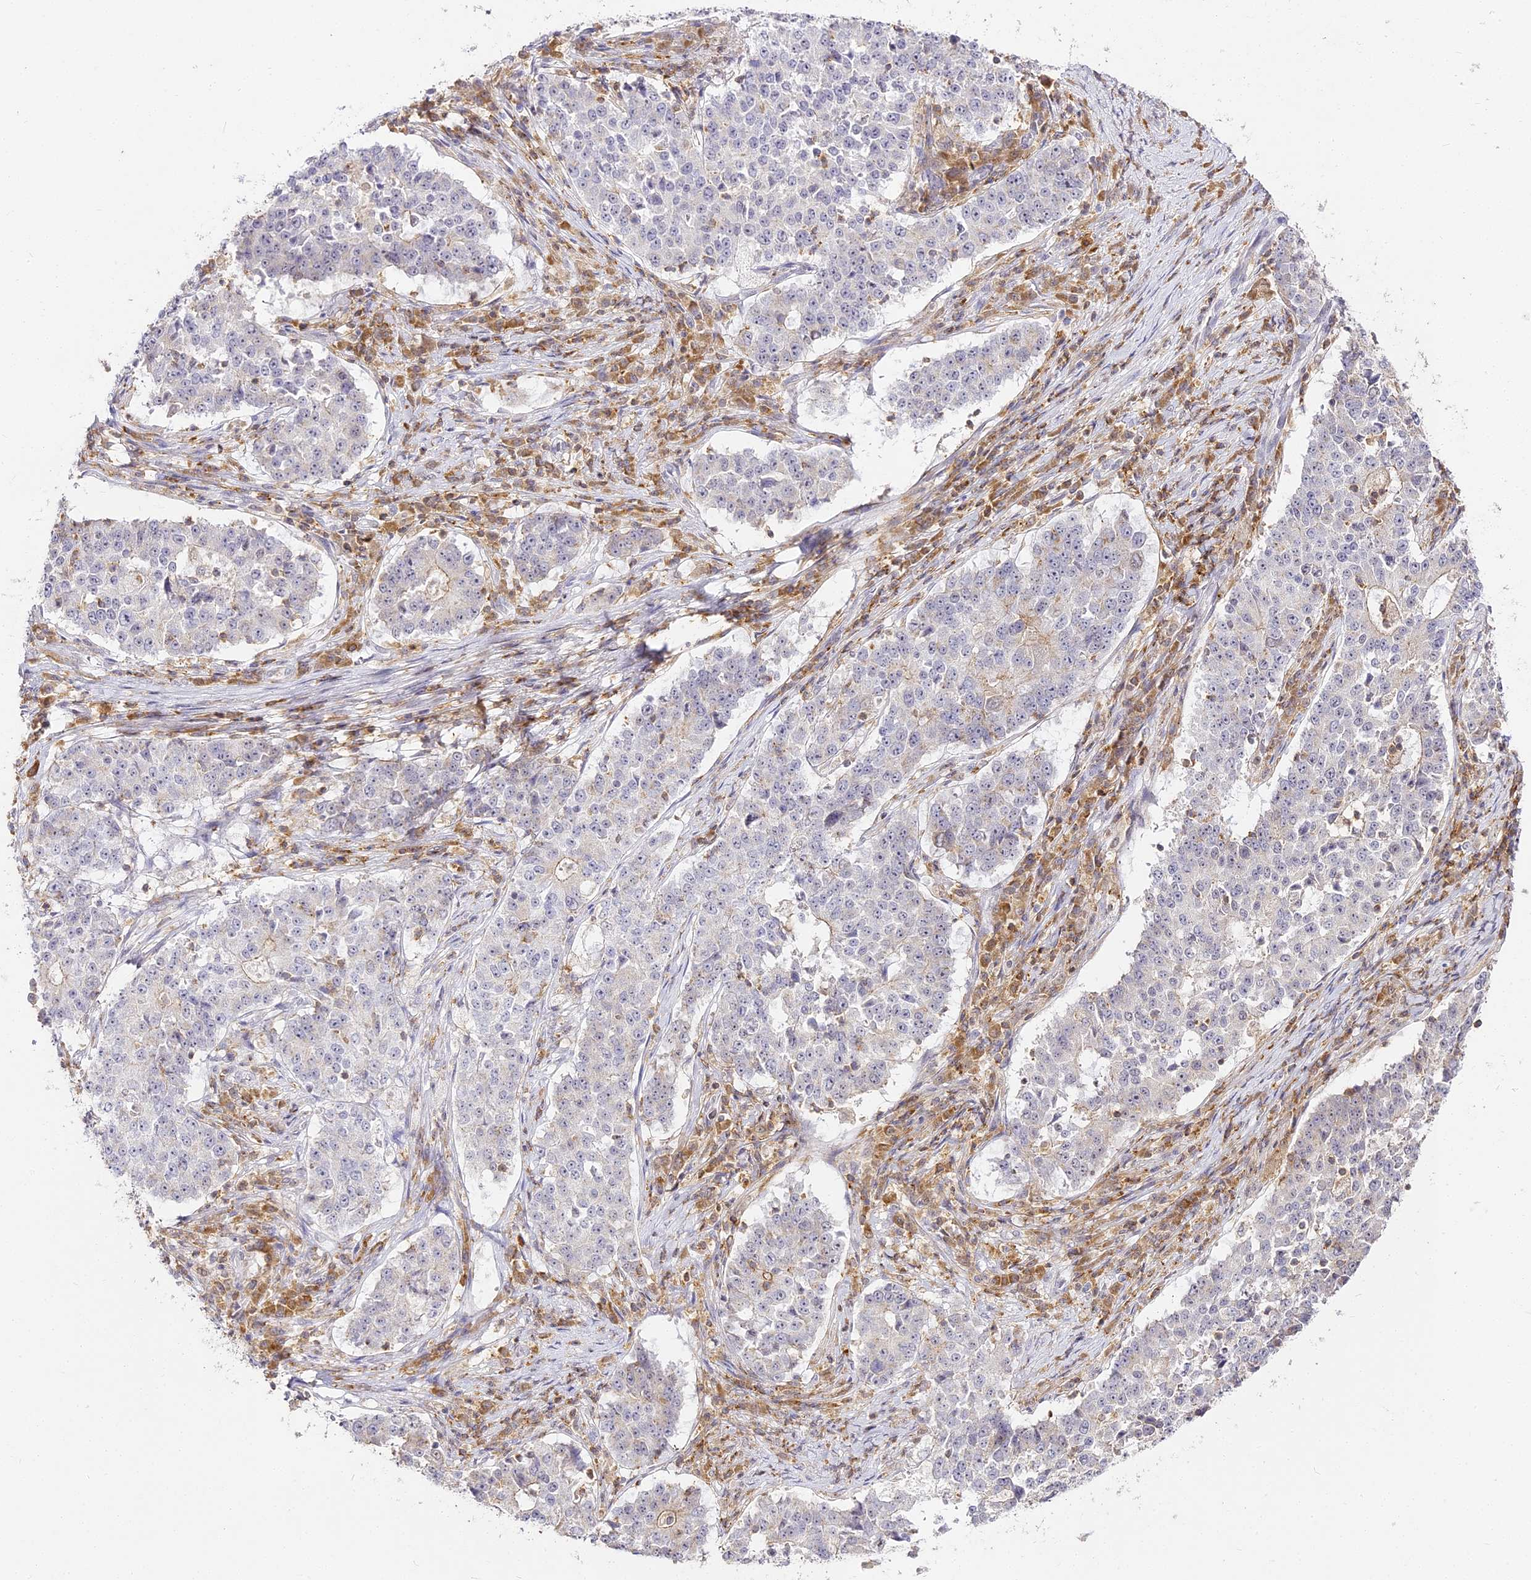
{"staining": {"intensity": "negative", "quantity": "none", "location": "none"}, "tissue": "stomach cancer", "cell_type": "Tumor cells", "image_type": "cancer", "snomed": [{"axis": "morphology", "description": "Adenocarcinoma, NOS"}, {"axis": "topography", "description": "Stomach"}], "caption": "Stomach cancer (adenocarcinoma) was stained to show a protein in brown. There is no significant staining in tumor cells. (Stains: DAB (3,3'-diaminobenzidine) IHC with hematoxylin counter stain, Microscopy: brightfield microscopy at high magnification).", "gene": "DOCK2", "patient": {"sex": "male", "age": 59}}